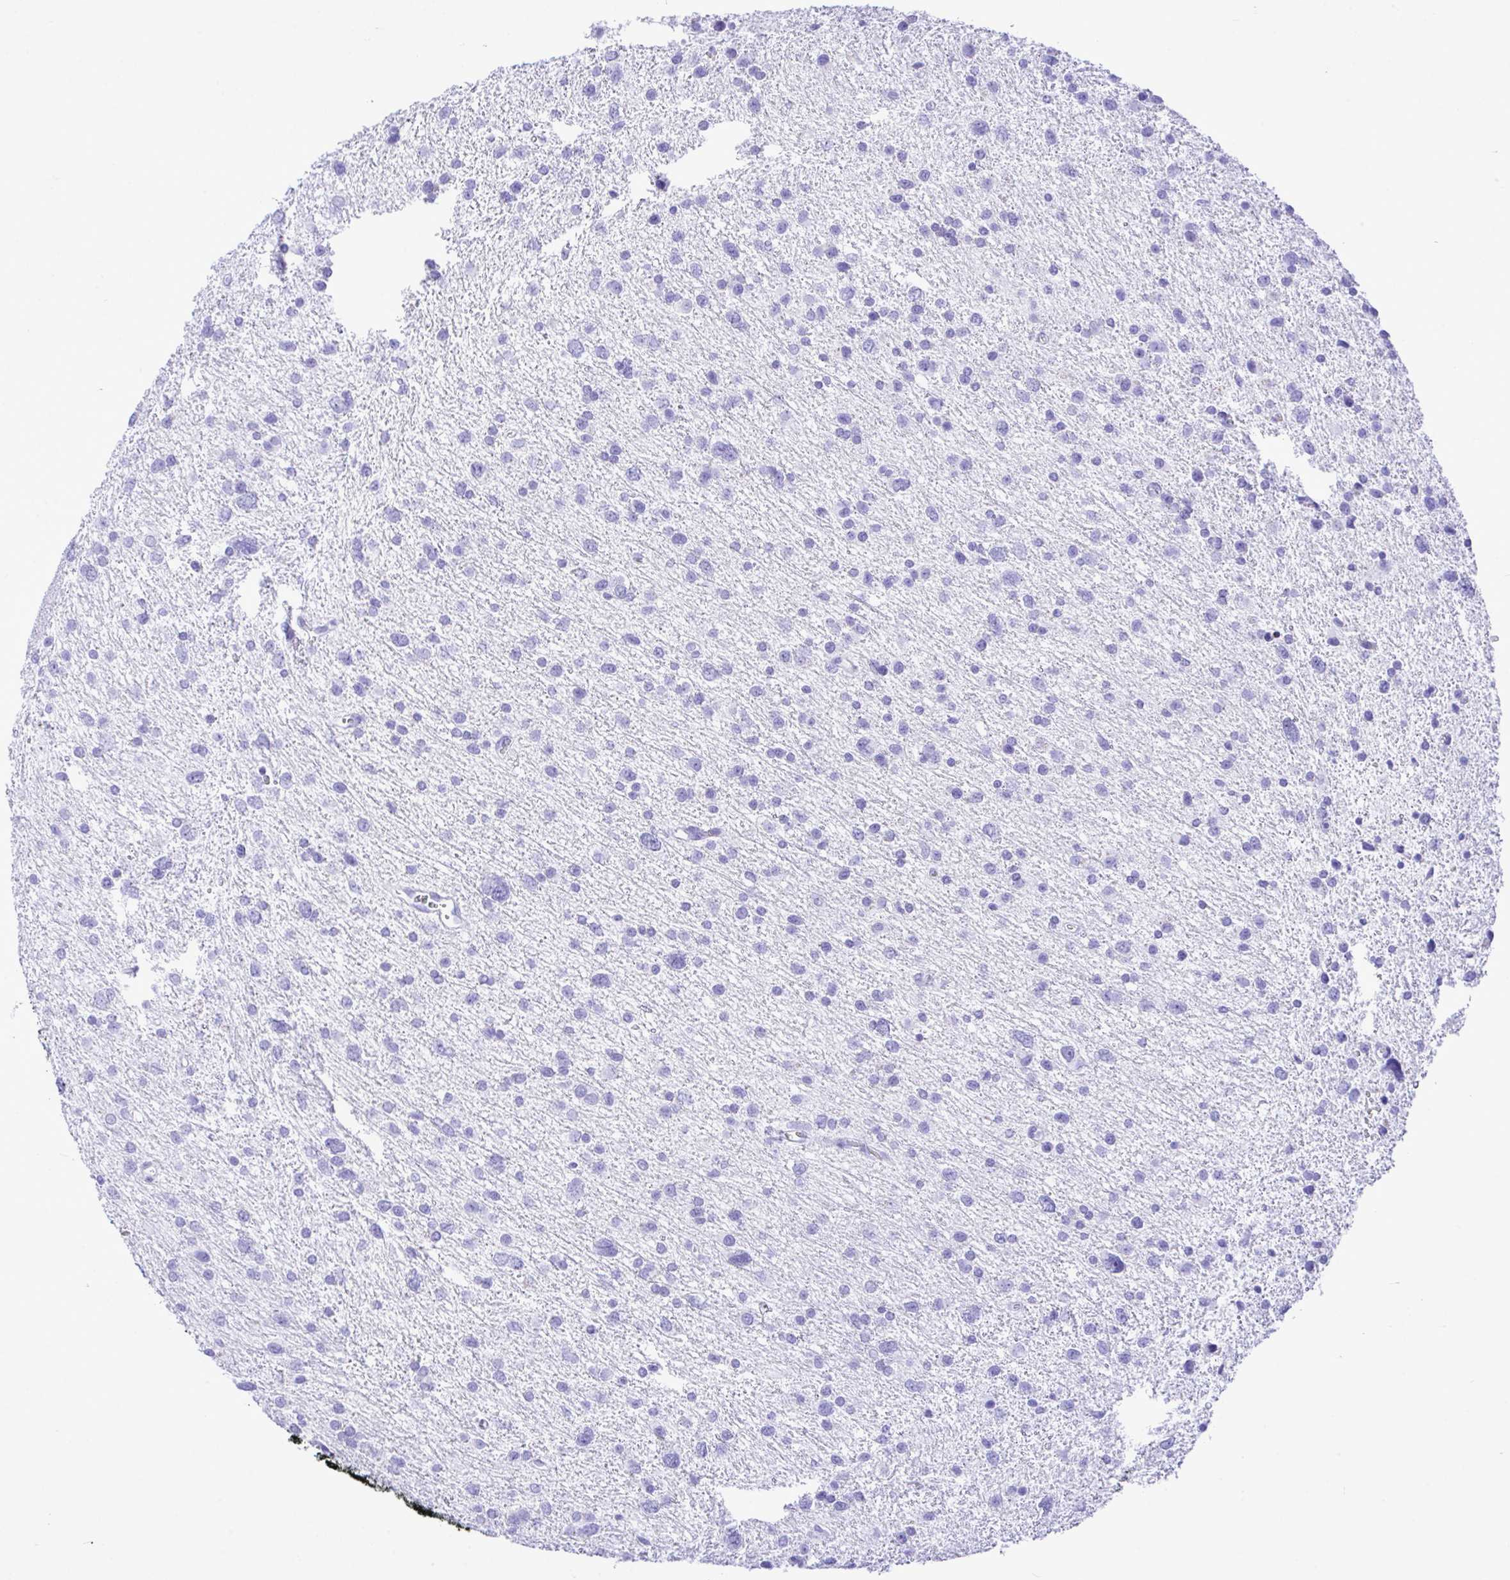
{"staining": {"intensity": "negative", "quantity": "none", "location": "none"}, "tissue": "glioma", "cell_type": "Tumor cells", "image_type": "cancer", "snomed": [{"axis": "morphology", "description": "Glioma, malignant, Low grade"}, {"axis": "topography", "description": "Brain"}], "caption": "A histopathology image of human malignant glioma (low-grade) is negative for staining in tumor cells.", "gene": "SELENOV", "patient": {"sex": "female", "age": 55}}